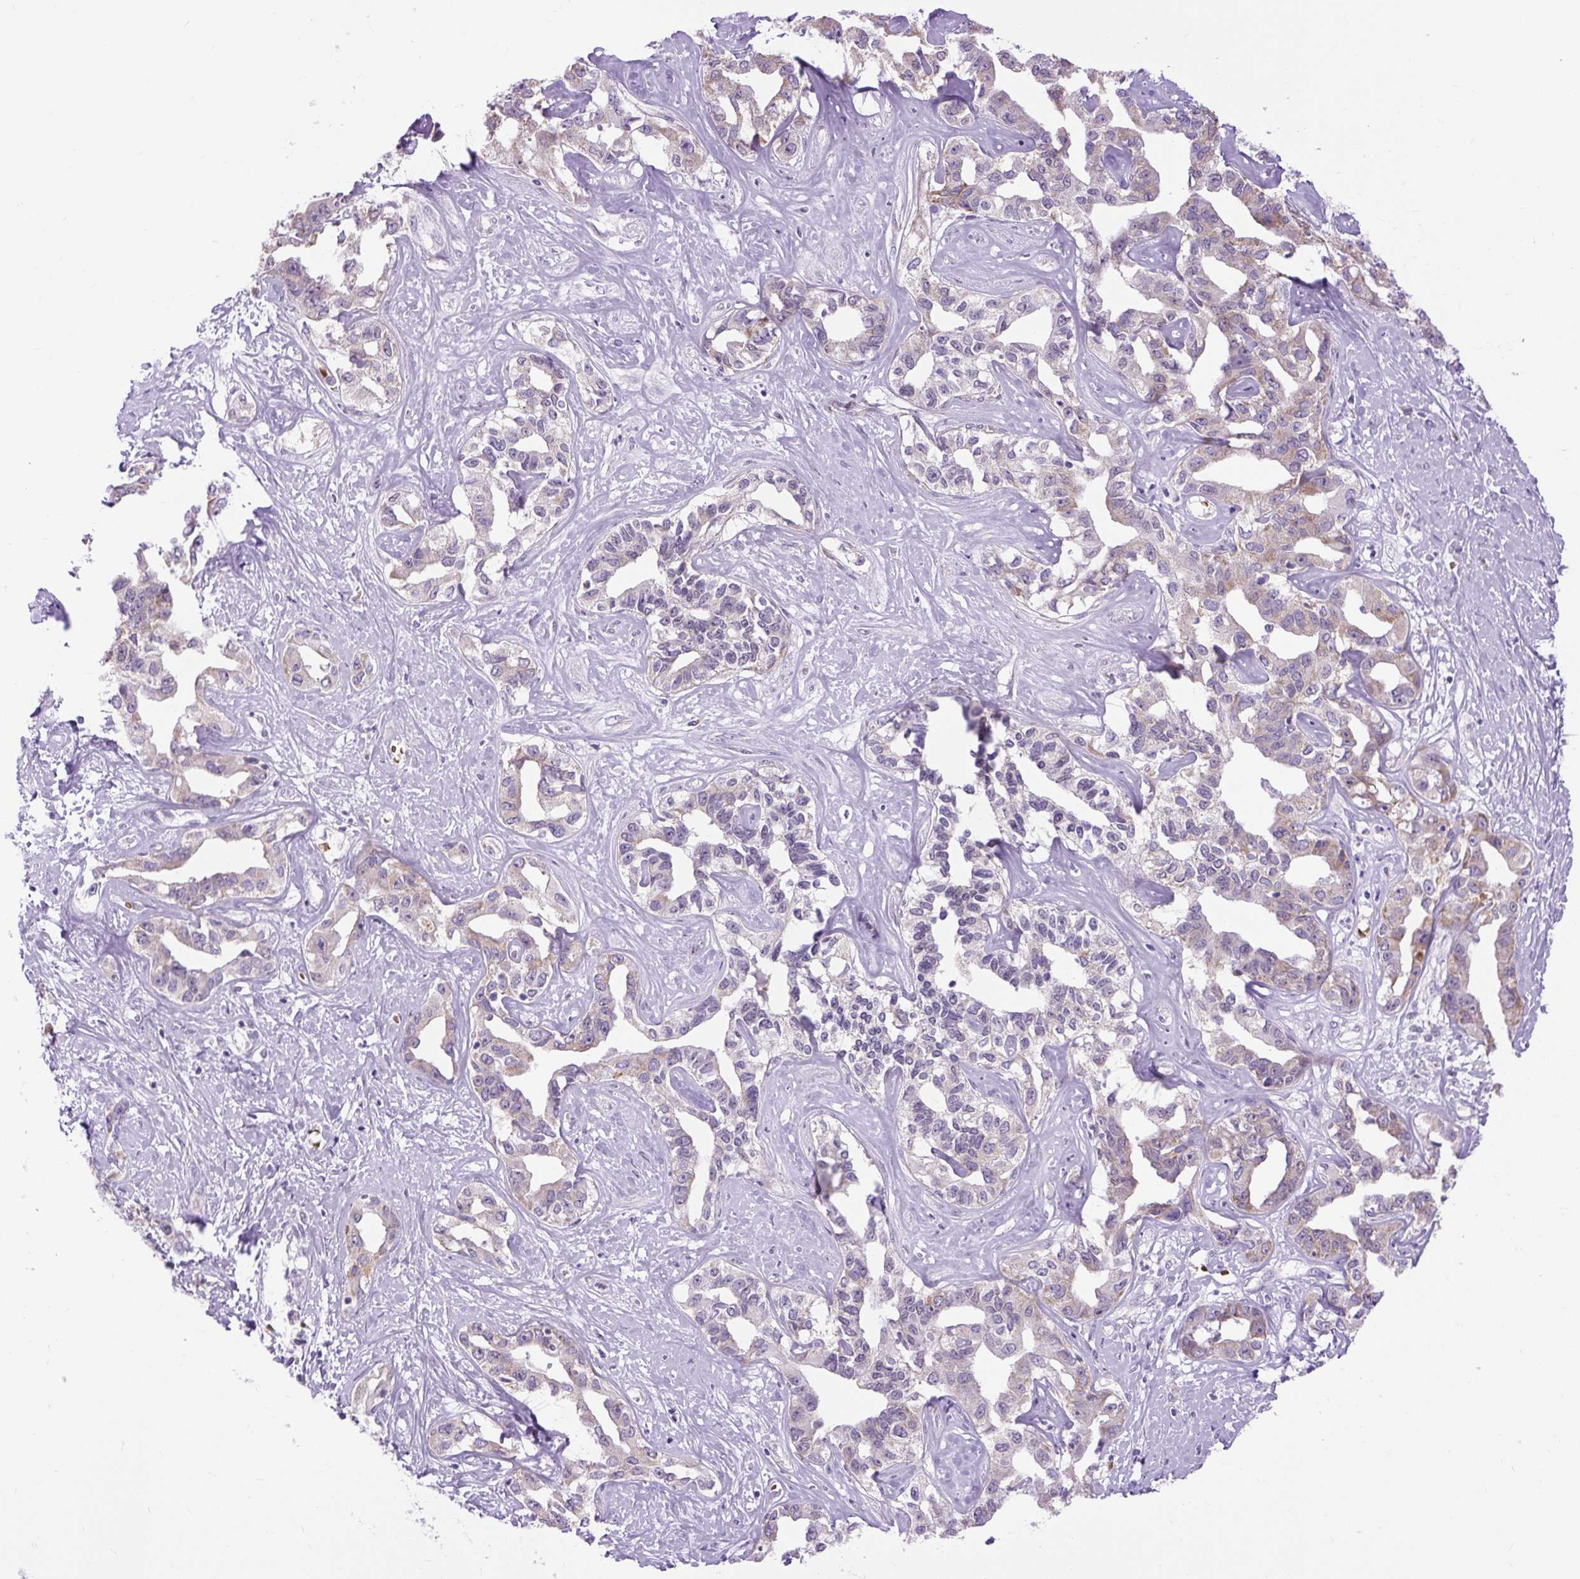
{"staining": {"intensity": "weak", "quantity": "25%-75%", "location": "cytoplasmic/membranous"}, "tissue": "liver cancer", "cell_type": "Tumor cells", "image_type": "cancer", "snomed": [{"axis": "morphology", "description": "Cholangiocarcinoma"}, {"axis": "topography", "description": "Liver"}], "caption": "Tumor cells show weak cytoplasmic/membranous positivity in about 25%-75% of cells in liver cancer.", "gene": "SCO2", "patient": {"sex": "male", "age": 59}}